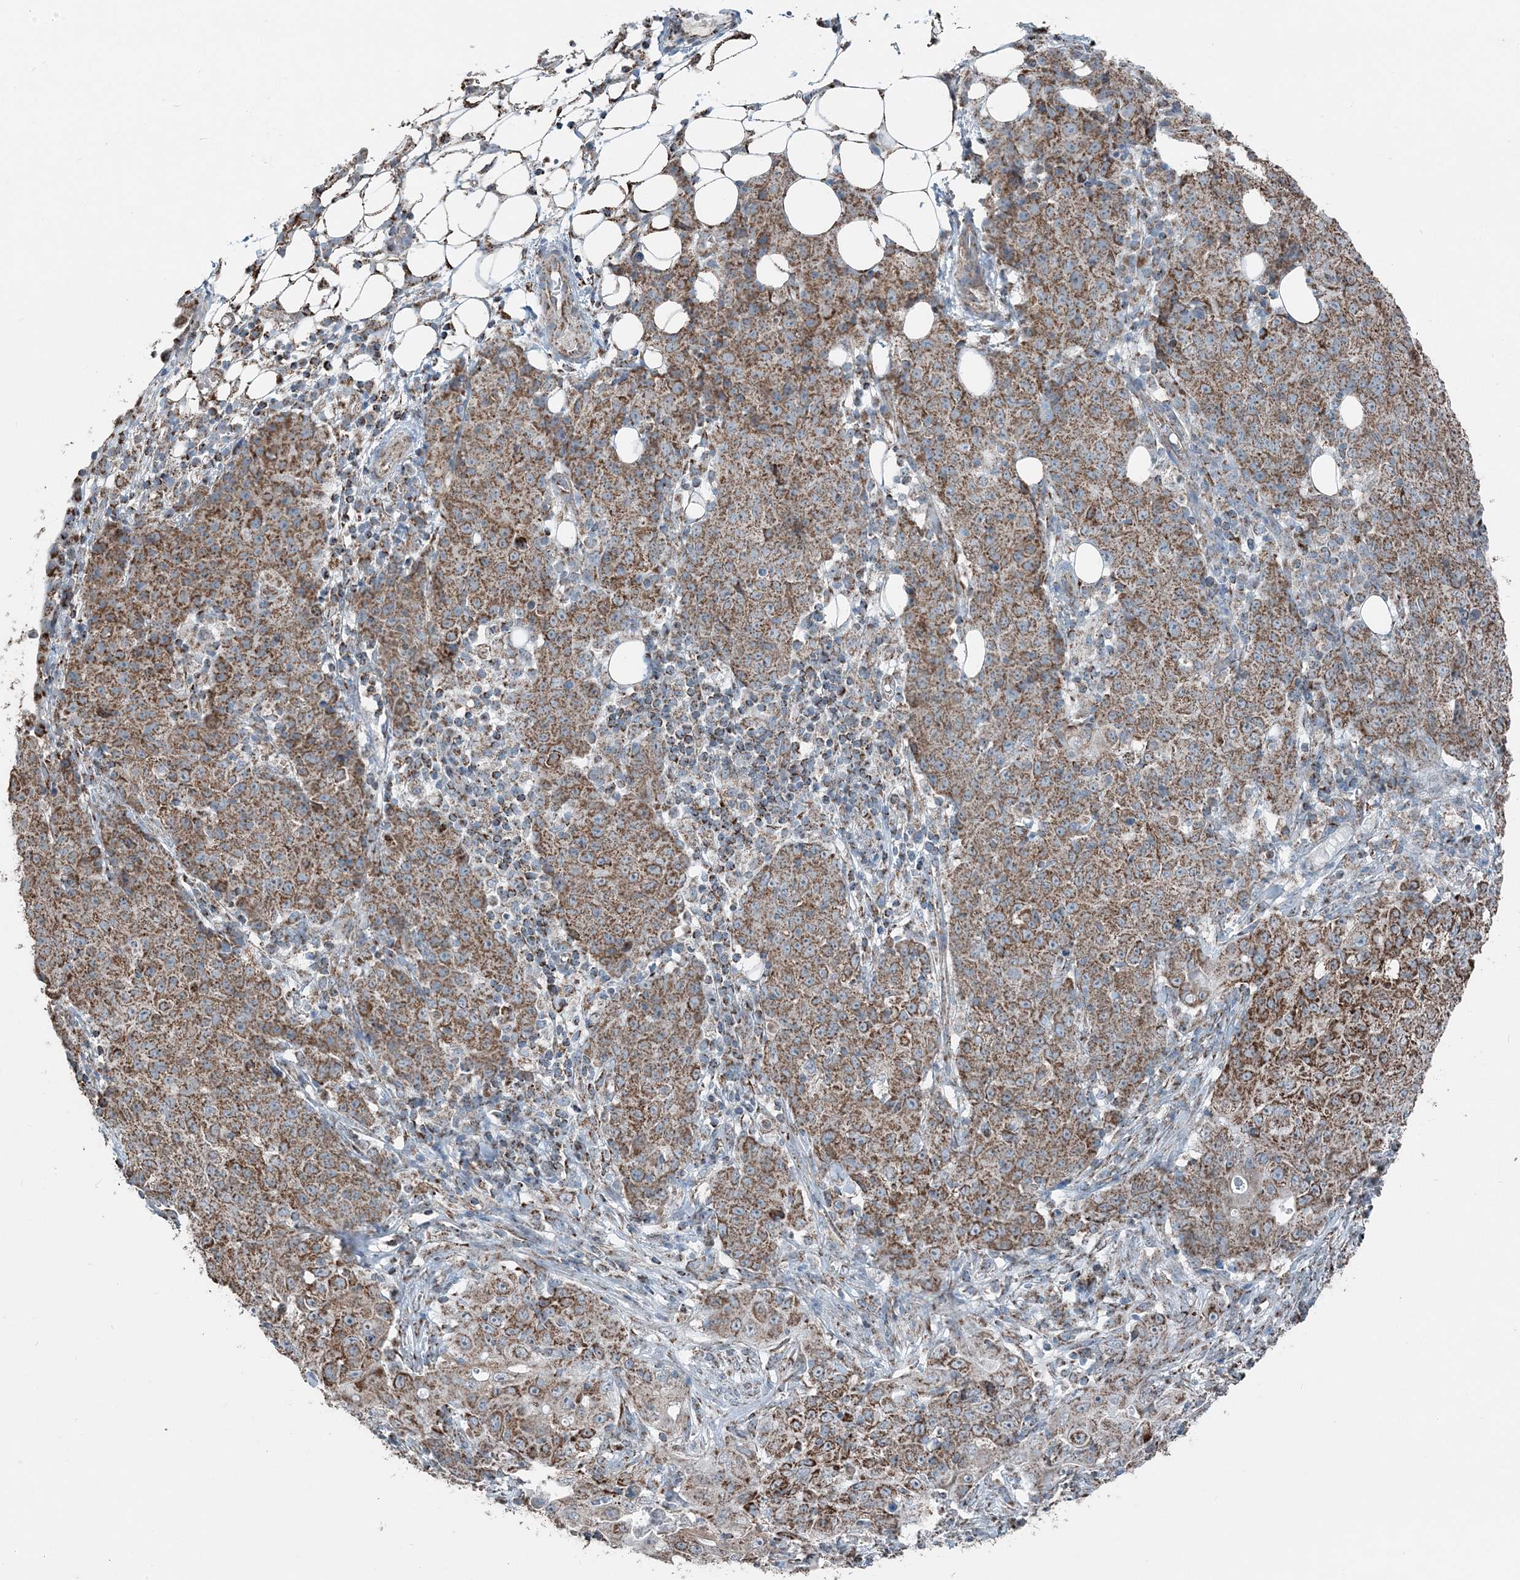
{"staining": {"intensity": "moderate", "quantity": ">75%", "location": "cytoplasmic/membranous"}, "tissue": "ovarian cancer", "cell_type": "Tumor cells", "image_type": "cancer", "snomed": [{"axis": "morphology", "description": "Carcinoma, endometroid"}, {"axis": "topography", "description": "Ovary"}], "caption": "Immunohistochemistry (IHC) of ovarian cancer exhibits medium levels of moderate cytoplasmic/membranous staining in approximately >75% of tumor cells. (brown staining indicates protein expression, while blue staining denotes nuclei).", "gene": "SUCLG1", "patient": {"sex": "female", "age": 42}}